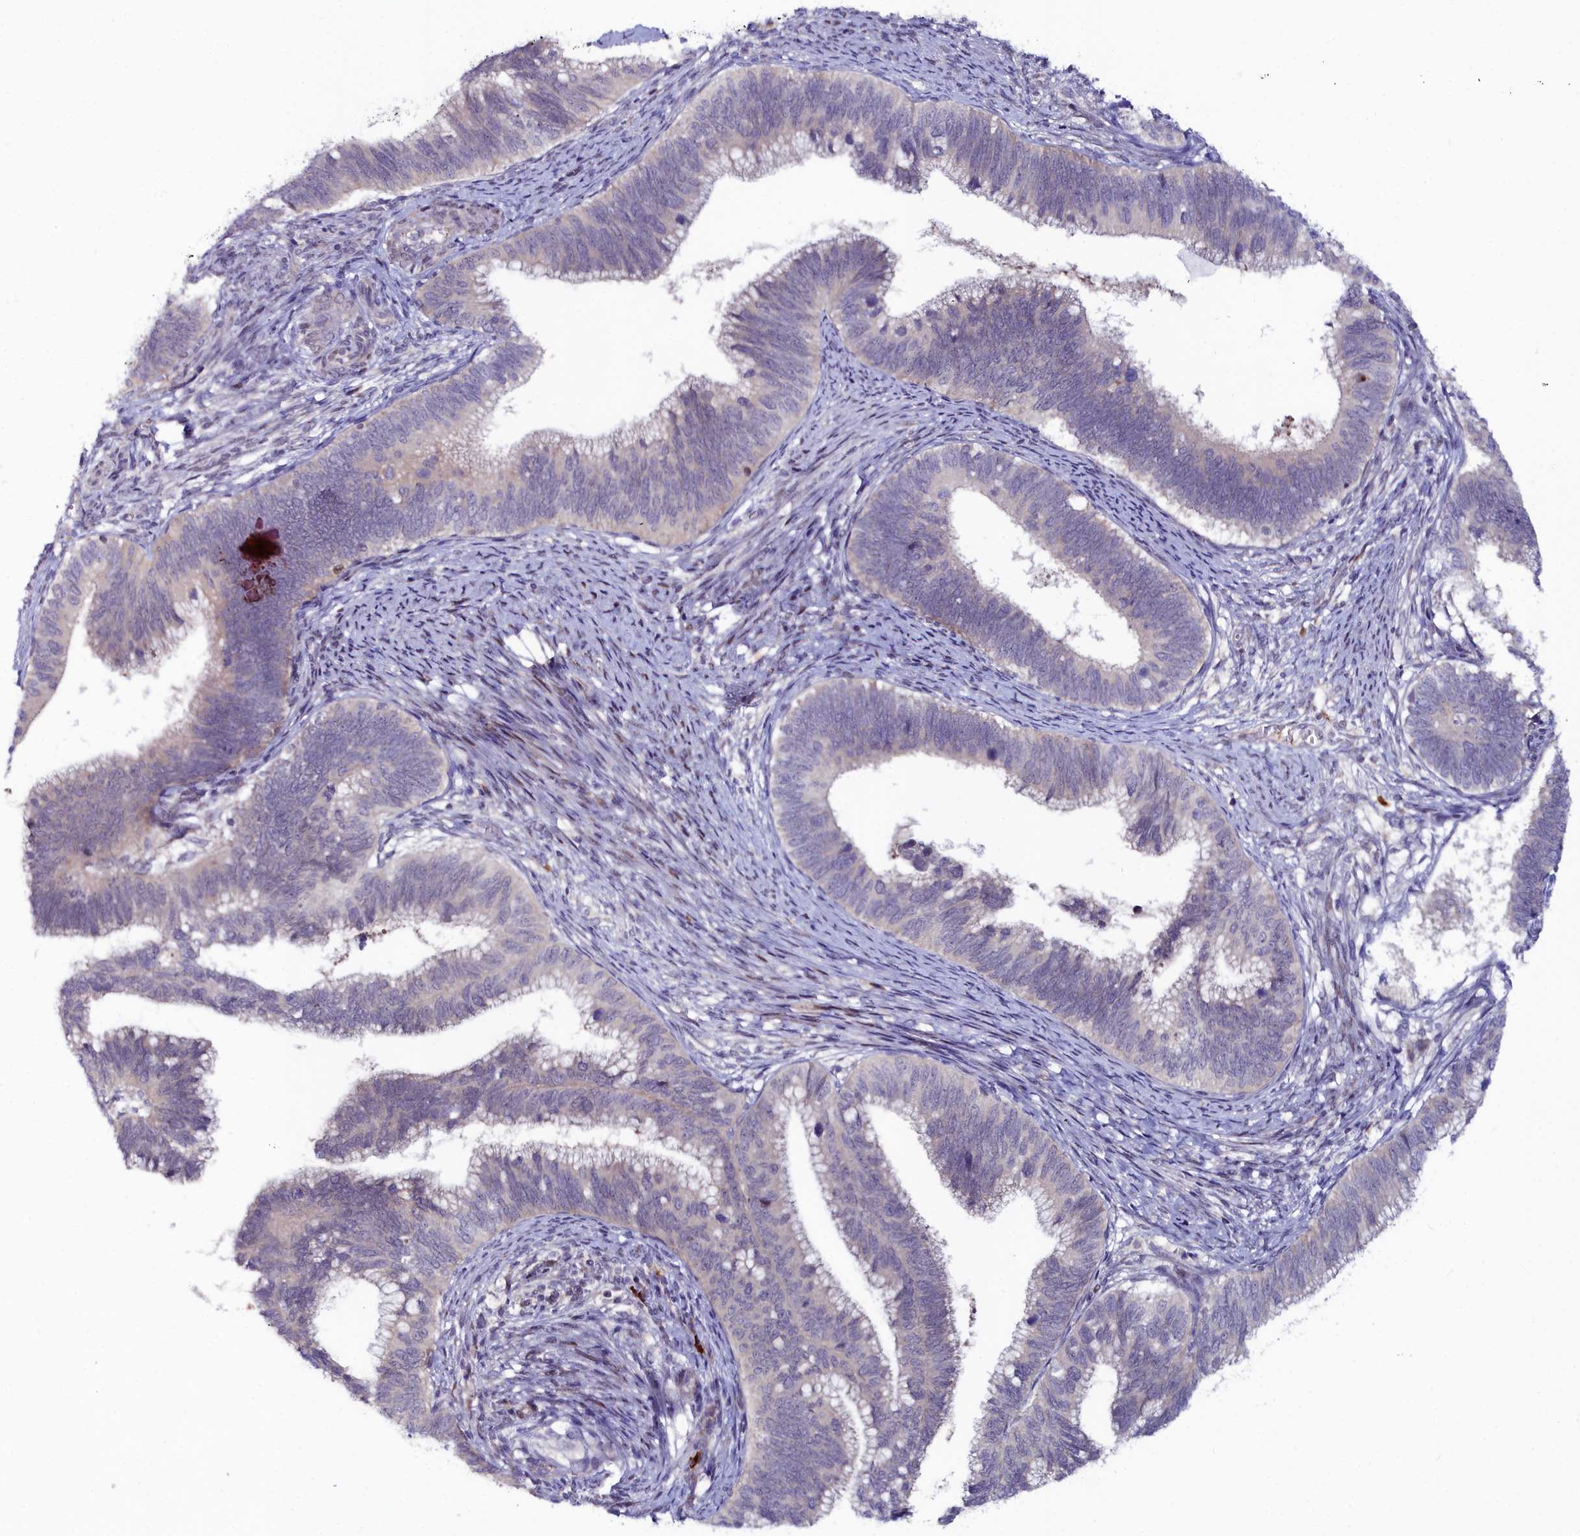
{"staining": {"intensity": "moderate", "quantity": "<25%", "location": "cytoplasmic/membranous"}, "tissue": "cervical cancer", "cell_type": "Tumor cells", "image_type": "cancer", "snomed": [{"axis": "morphology", "description": "Adenocarcinoma, NOS"}, {"axis": "topography", "description": "Cervix"}], "caption": "A high-resolution photomicrograph shows IHC staining of cervical adenocarcinoma, which reveals moderate cytoplasmic/membranous positivity in about <25% of tumor cells.", "gene": "KCTD18", "patient": {"sex": "female", "age": 42}}